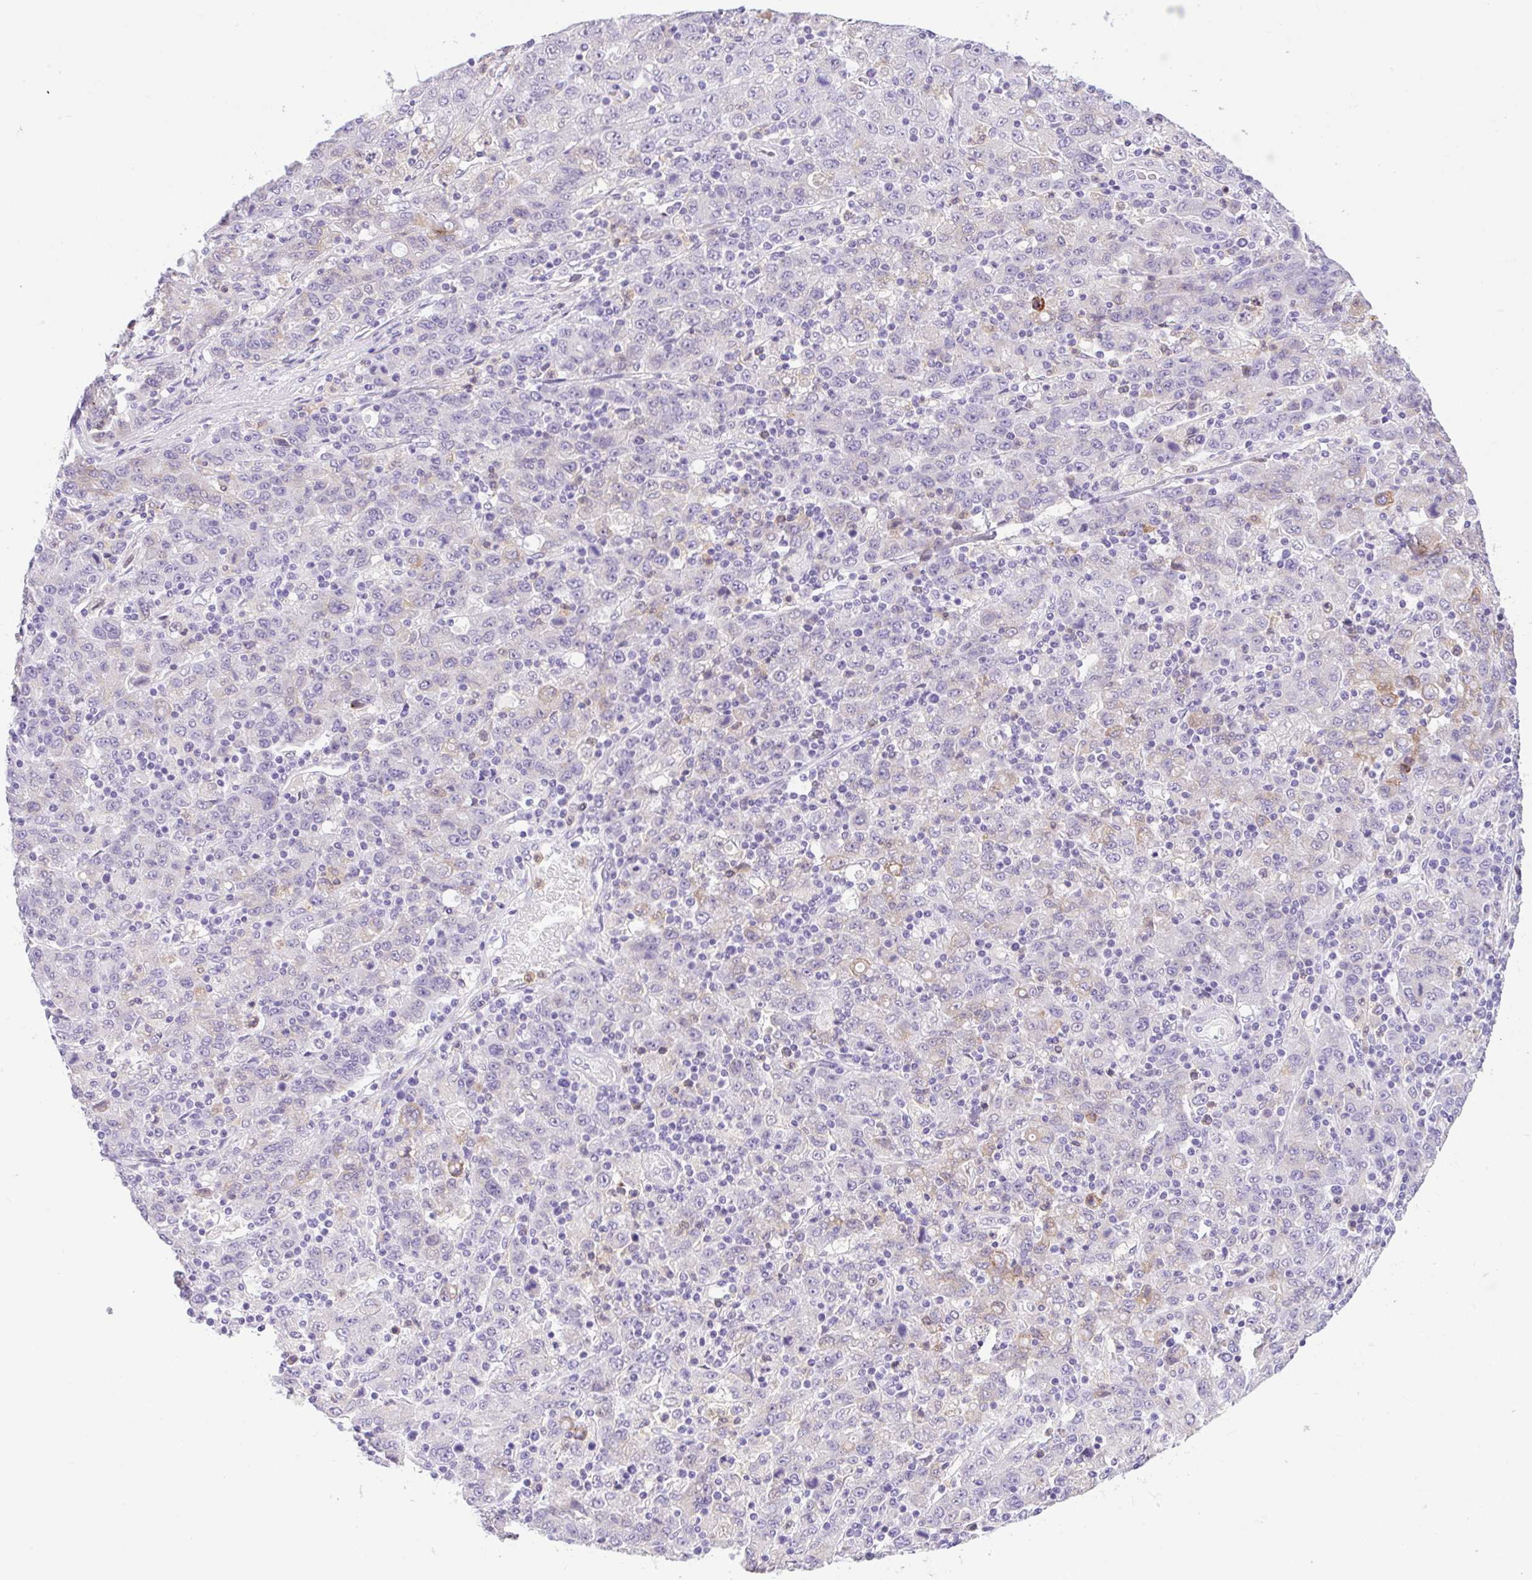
{"staining": {"intensity": "moderate", "quantity": "<25%", "location": "cytoplasmic/membranous"}, "tissue": "stomach cancer", "cell_type": "Tumor cells", "image_type": "cancer", "snomed": [{"axis": "morphology", "description": "Adenocarcinoma, NOS"}, {"axis": "topography", "description": "Stomach, upper"}], "caption": "There is low levels of moderate cytoplasmic/membranous staining in tumor cells of stomach cancer (adenocarcinoma), as demonstrated by immunohistochemical staining (brown color).", "gene": "NCF1", "patient": {"sex": "male", "age": 69}}